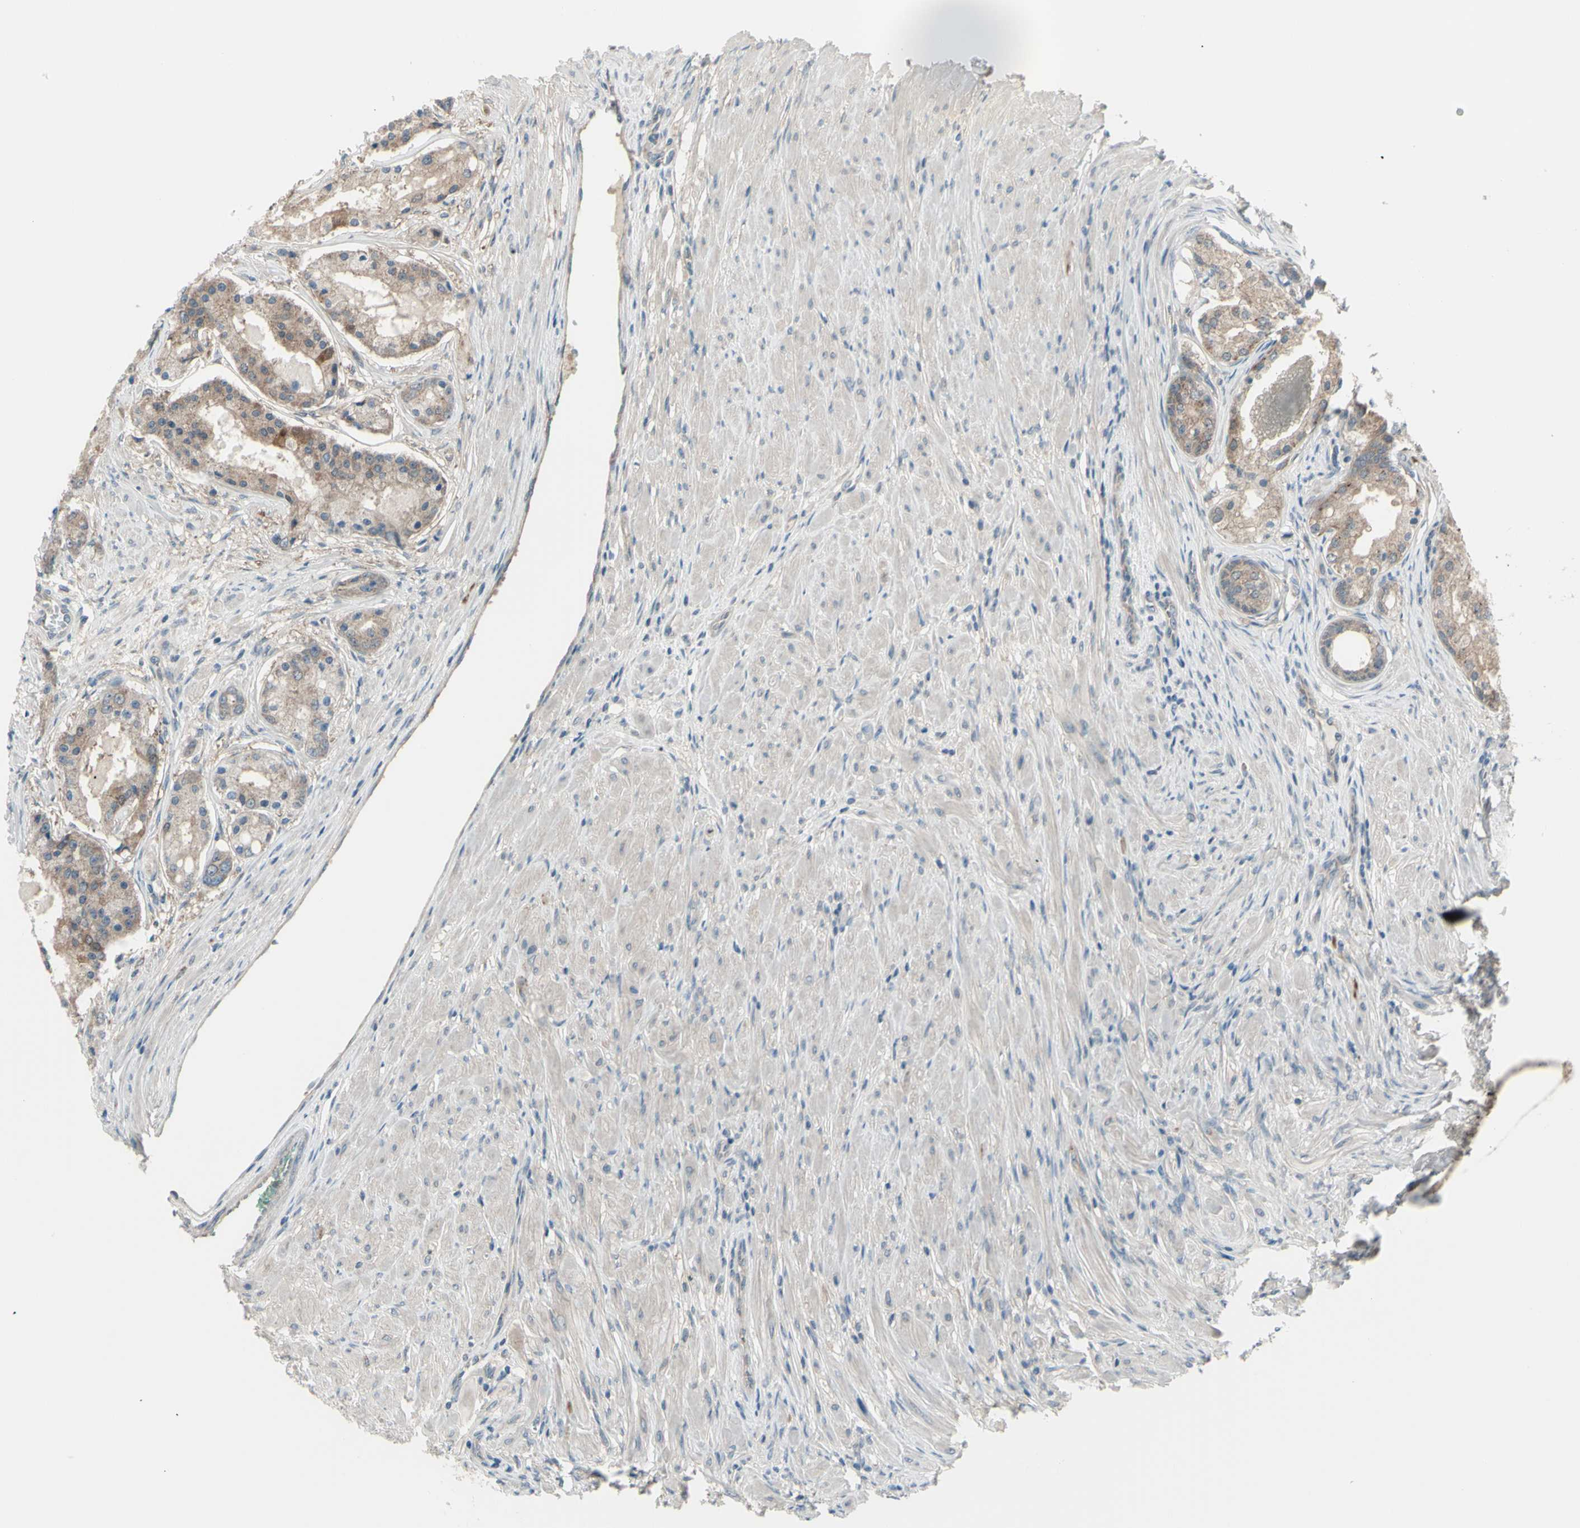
{"staining": {"intensity": "moderate", "quantity": "<25%", "location": "cytoplasmic/membranous"}, "tissue": "prostate cancer", "cell_type": "Tumor cells", "image_type": "cancer", "snomed": [{"axis": "morphology", "description": "Adenocarcinoma, High grade"}, {"axis": "topography", "description": "Prostate"}], "caption": "Prostate cancer (adenocarcinoma (high-grade)) stained with DAB (3,3'-diaminobenzidine) IHC exhibits low levels of moderate cytoplasmic/membranous expression in about <25% of tumor cells.", "gene": "NAXD", "patient": {"sex": "male", "age": 59}}